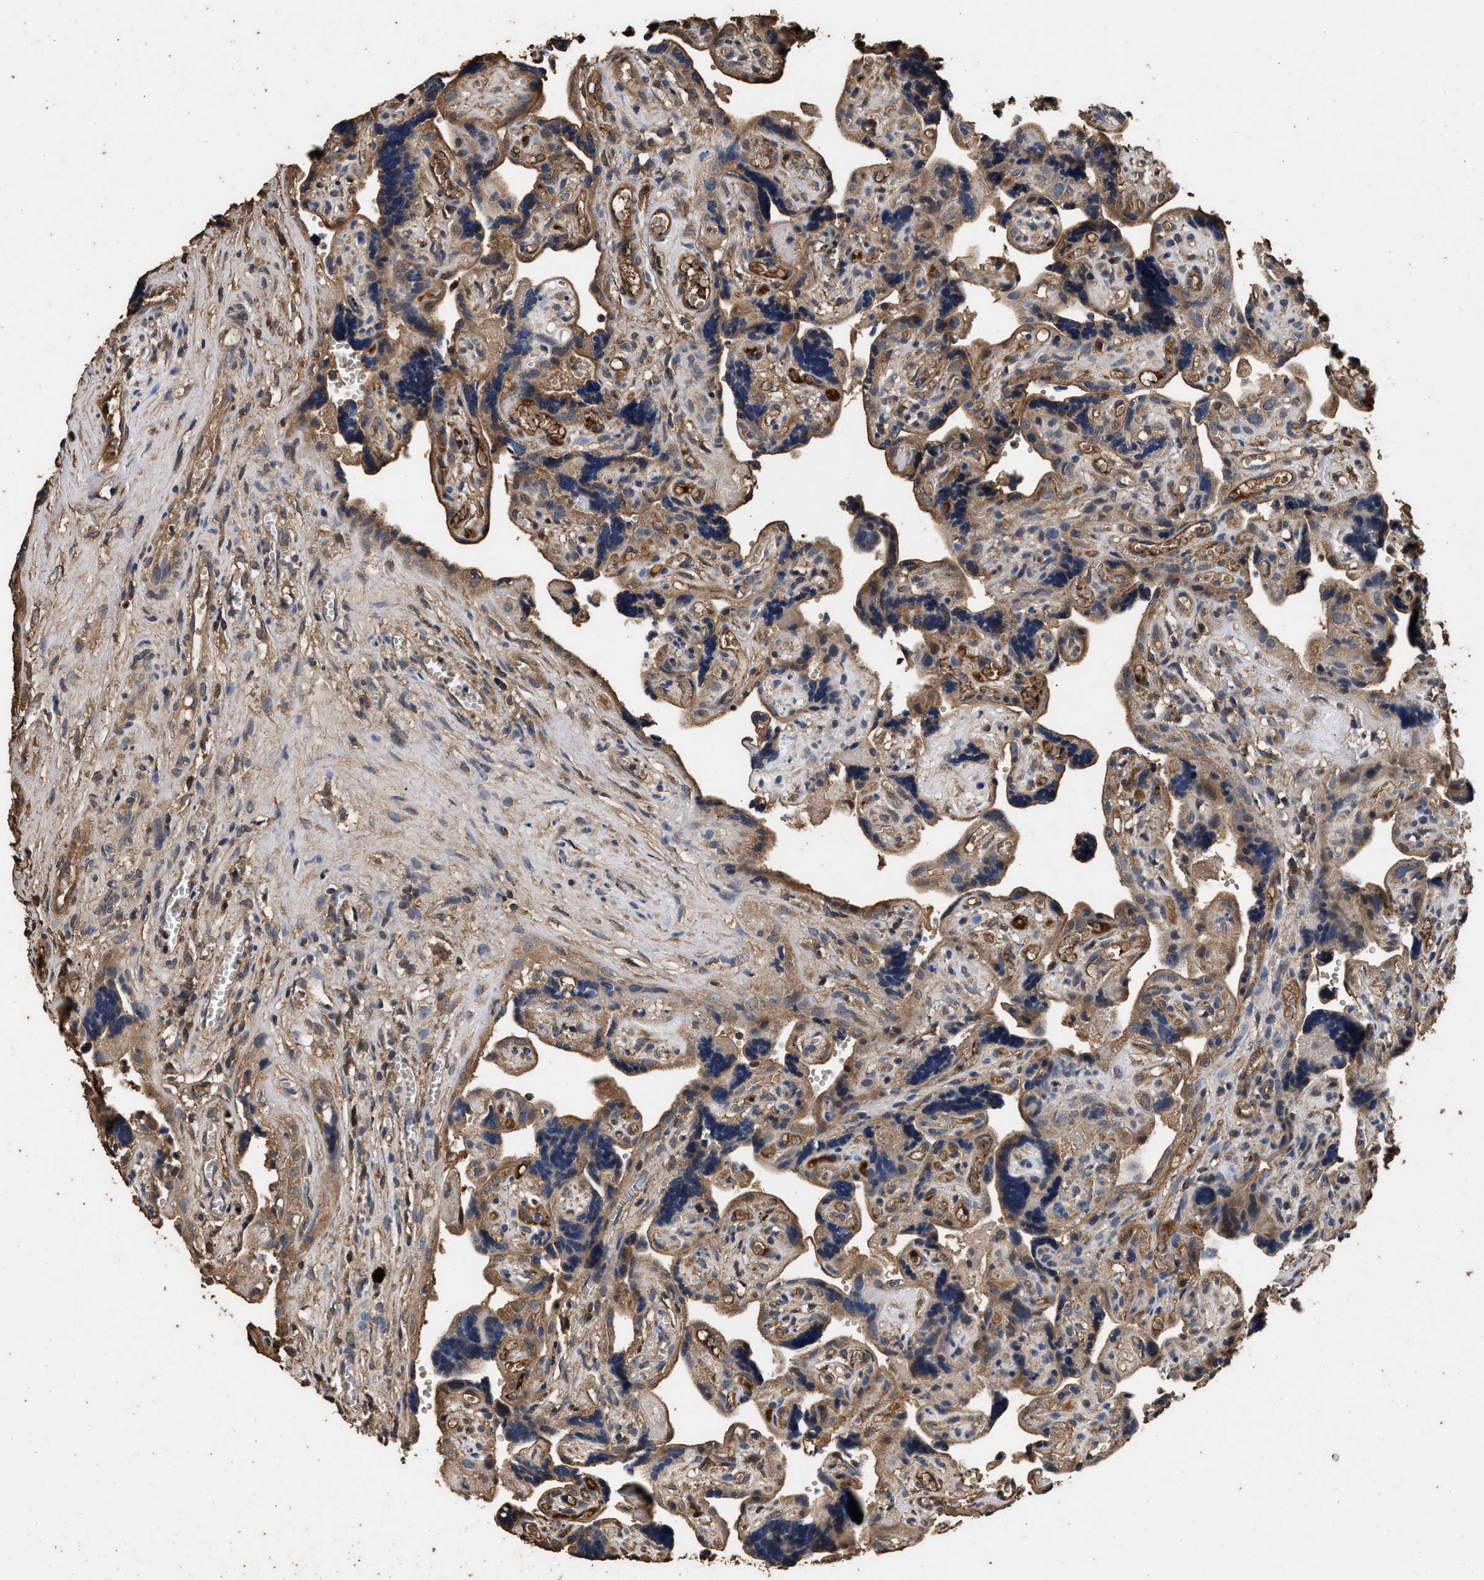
{"staining": {"intensity": "moderate", "quantity": ">75%", "location": "cytoplasmic/membranous"}, "tissue": "placenta", "cell_type": "Decidual cells", "image_type": "normal", "snomed": [{"axis": "morphology", "description": "Normal tissue, NOS"}, {"axis": "topography", "description": "Placenta"}], "caption": "The histopathology image shows immunohistochemical staining of normal placenta. There is moderate cytoplasmic/membranous expression is seen in approximately >75% of decidual cells. (Stains: DAB (3,3'-diaminobenzidine) in brown, nuclei in blue, Microscopy: brightfield microscopy at high magnification).", "gene": "ENSG00000286112", "patient": {"sex": "female", "age": 30}}